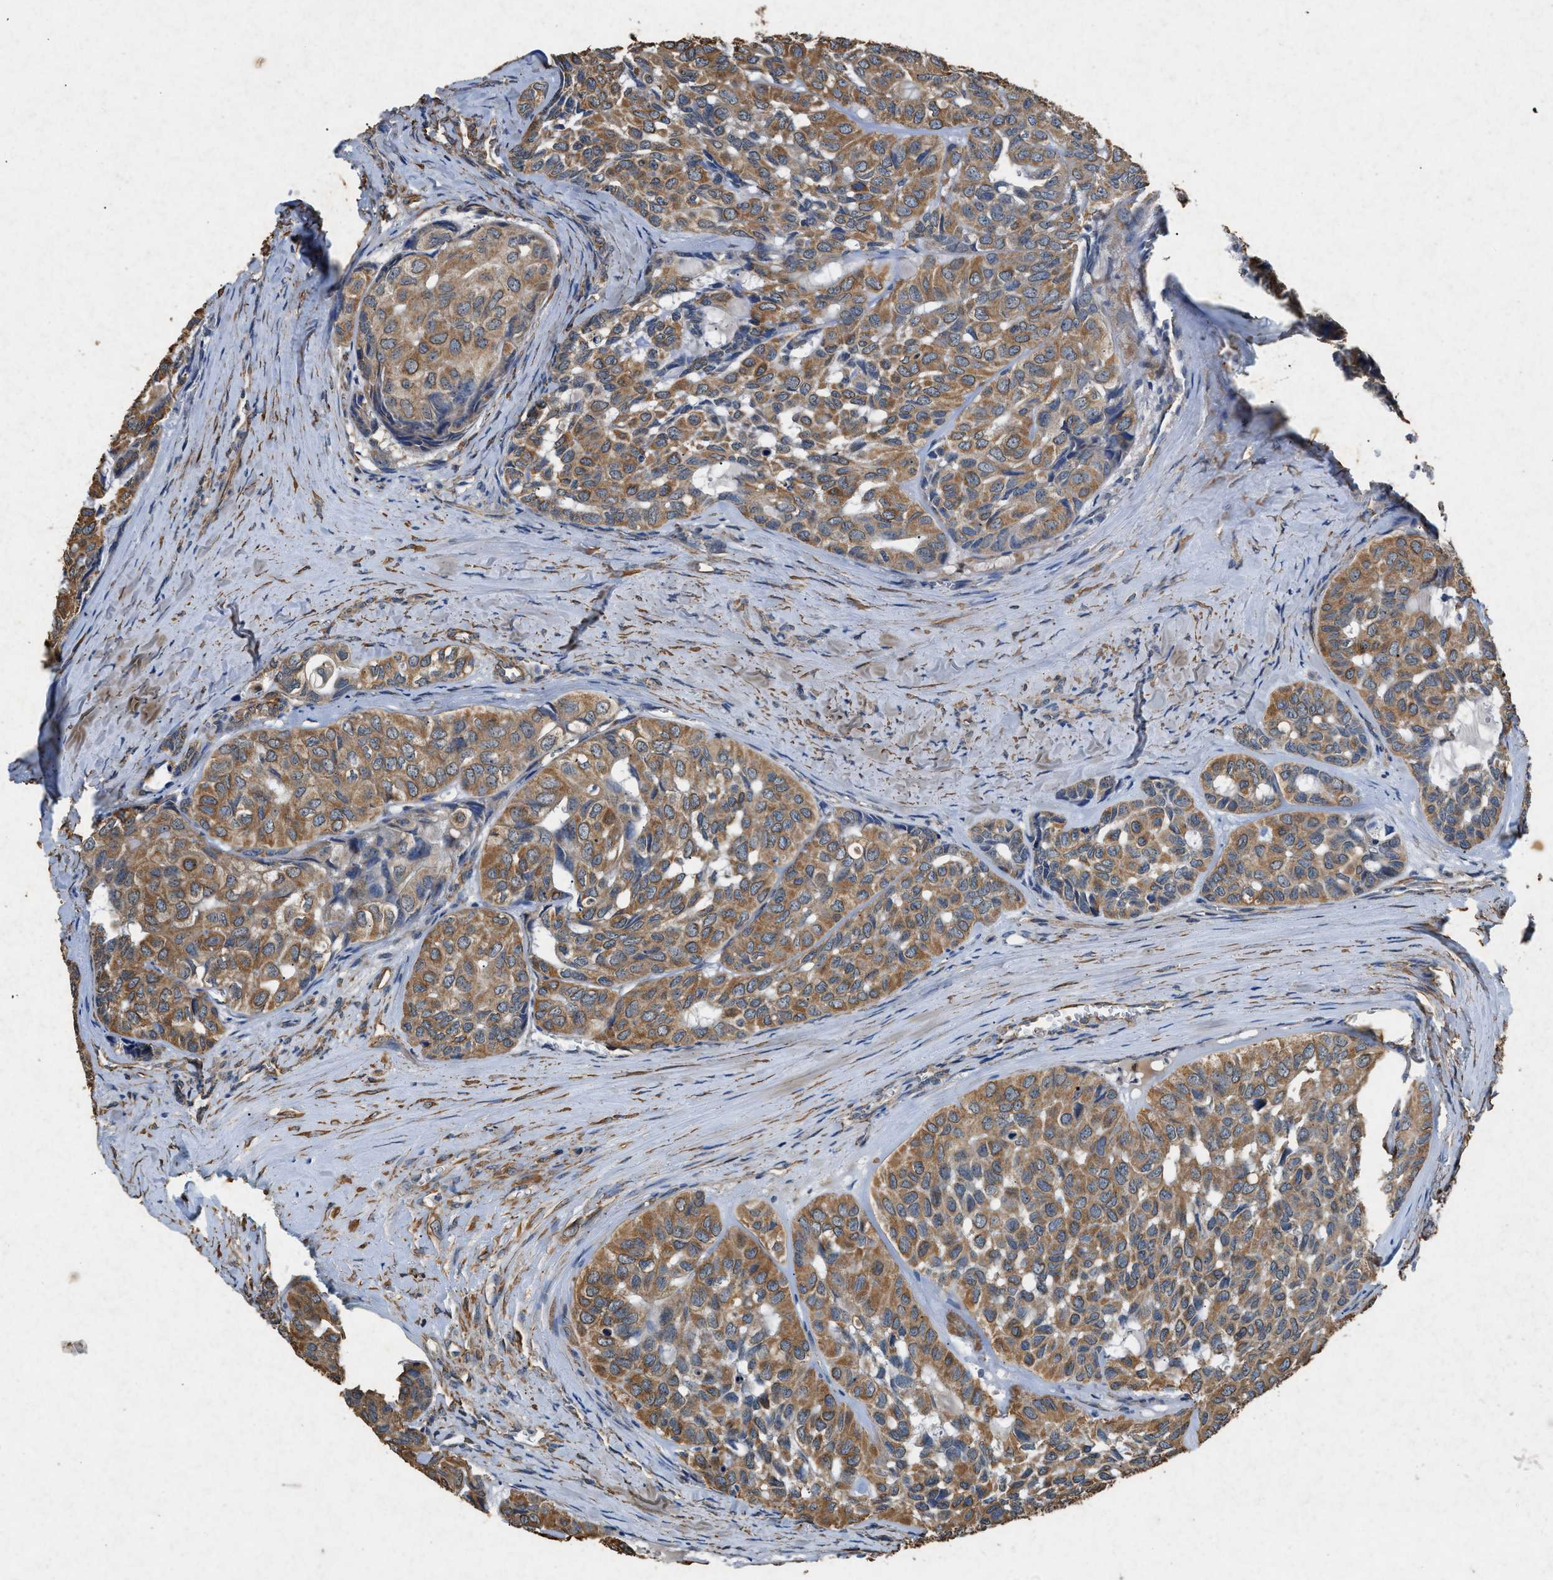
{"staining": {"intensity": "moderate", "quantity": ">75%", "location": "cytoplasmic/membranous"}, "tissue": "head and neck cancer", "cell_type": "Tumor cells", "image_type": "cancer", "snomed": [{"axis": "morphology", "description": "Adenocarcinoma, NOS"}, {"axis": "topography", "description": "Salivary gland, NOS"}, {"axis": "topography", "description": "Head-Neck"}], "caption": "High-magnification brightfield microscopy of adenocarcinoma (head and neck) stained with DAB (brown) and counterstained with hematoxylin (blue). tumor cells exhibit moderate cytoplasmic/membranous expression is seen in about>75% of cells. (Stains: DAB (3,3'-diaminobenzidine) in brown, nuclei in blue, Microscopy: brightfield microscopy at high magnification).", "gene": "CDK15", "patient": {"sex": "female", "age": 76}}